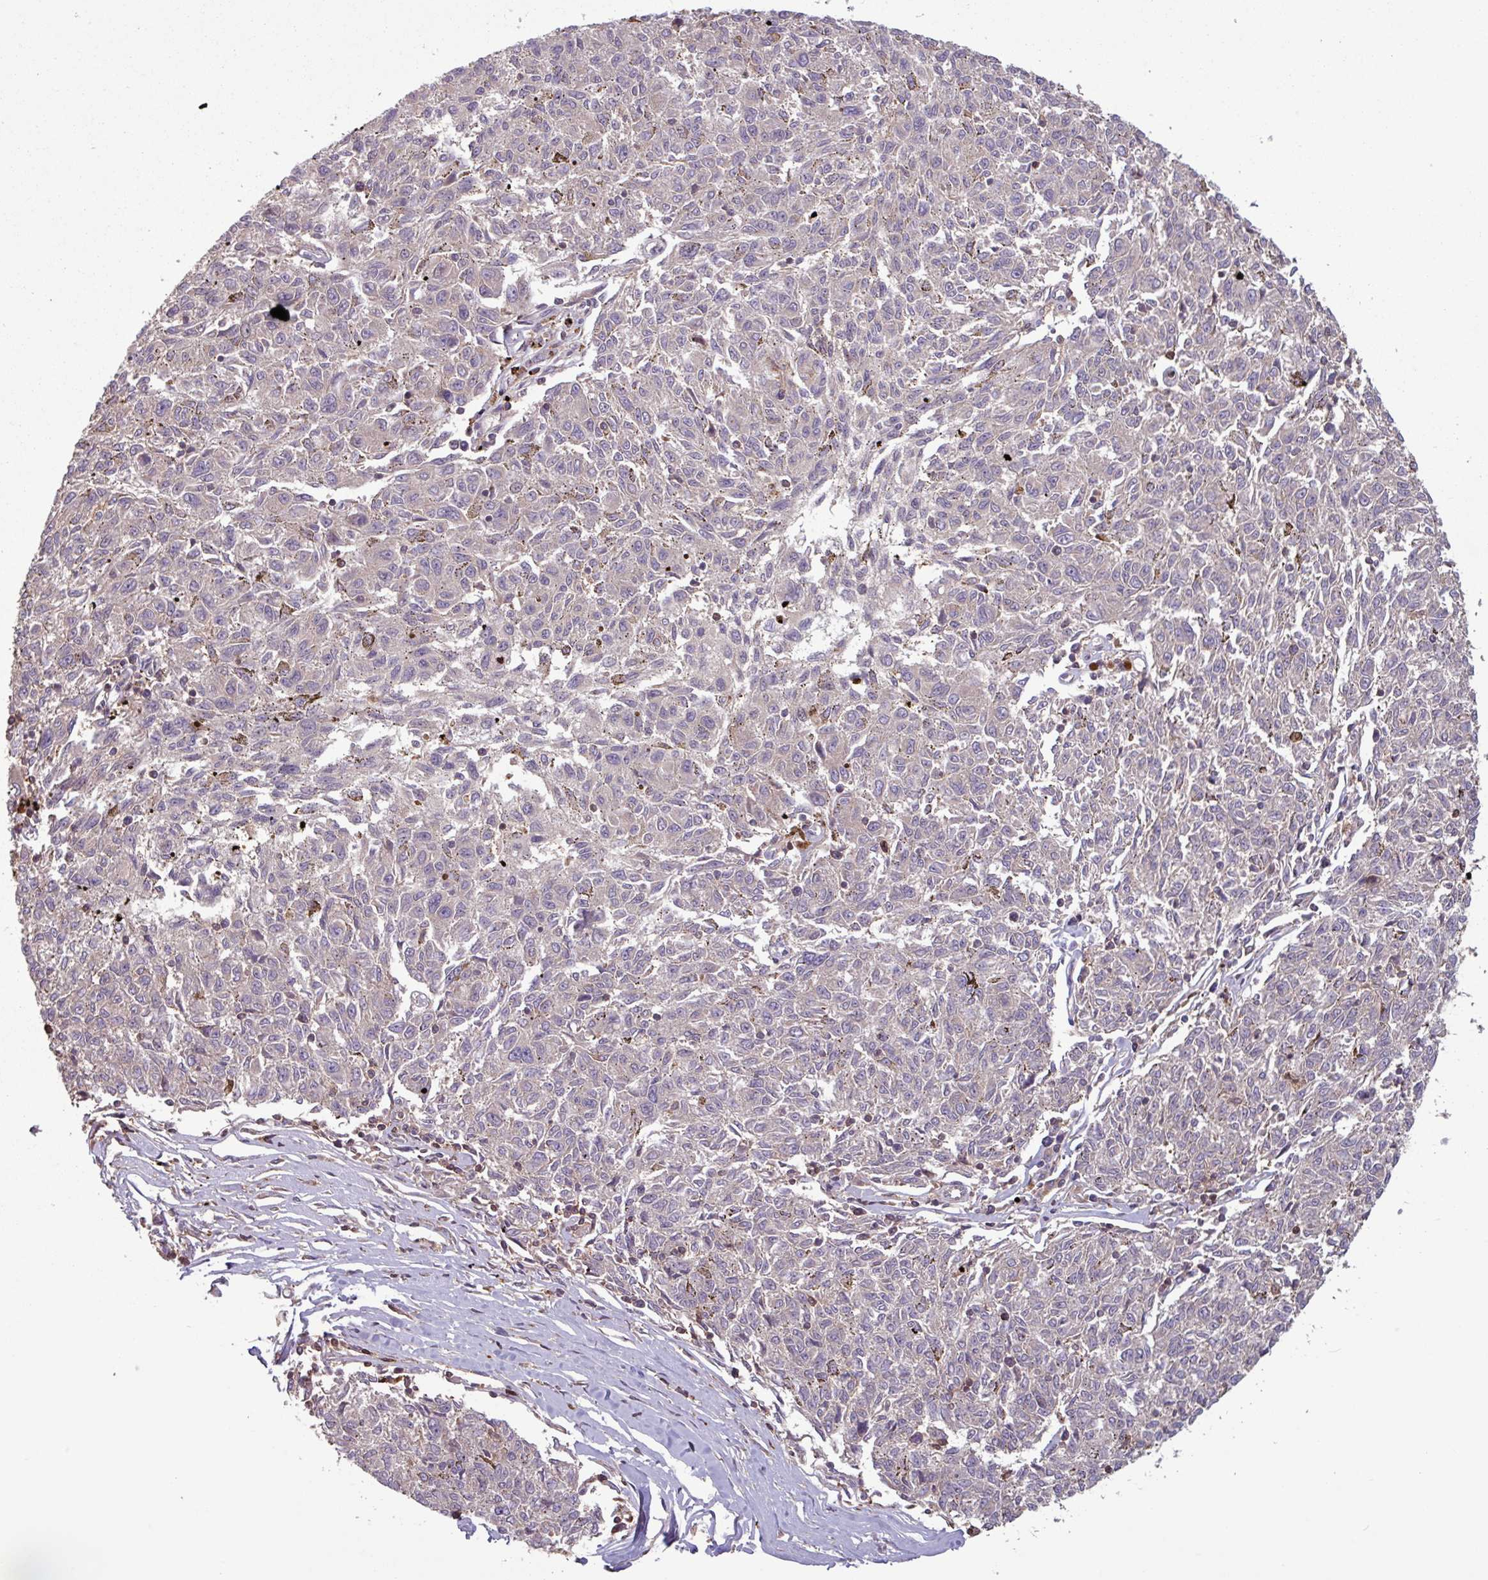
{"staining": {"intensity": "negative", "quantity": "none", "location": "none"}, "tissue": "melanoma", "cell_type": "Tumor cells", "image_type": "cancer", "snomed": [{"axis": "morphology", "description": "Malignant melanoma, NOS"}, {"axis": "topography", "description": "Skin"}], "caption": "Melanoma stained for a protein using IHC exhibits no expression tumor cells.", "gene": "SEC61G", "patient": {"sex": "female", "age": 72}}